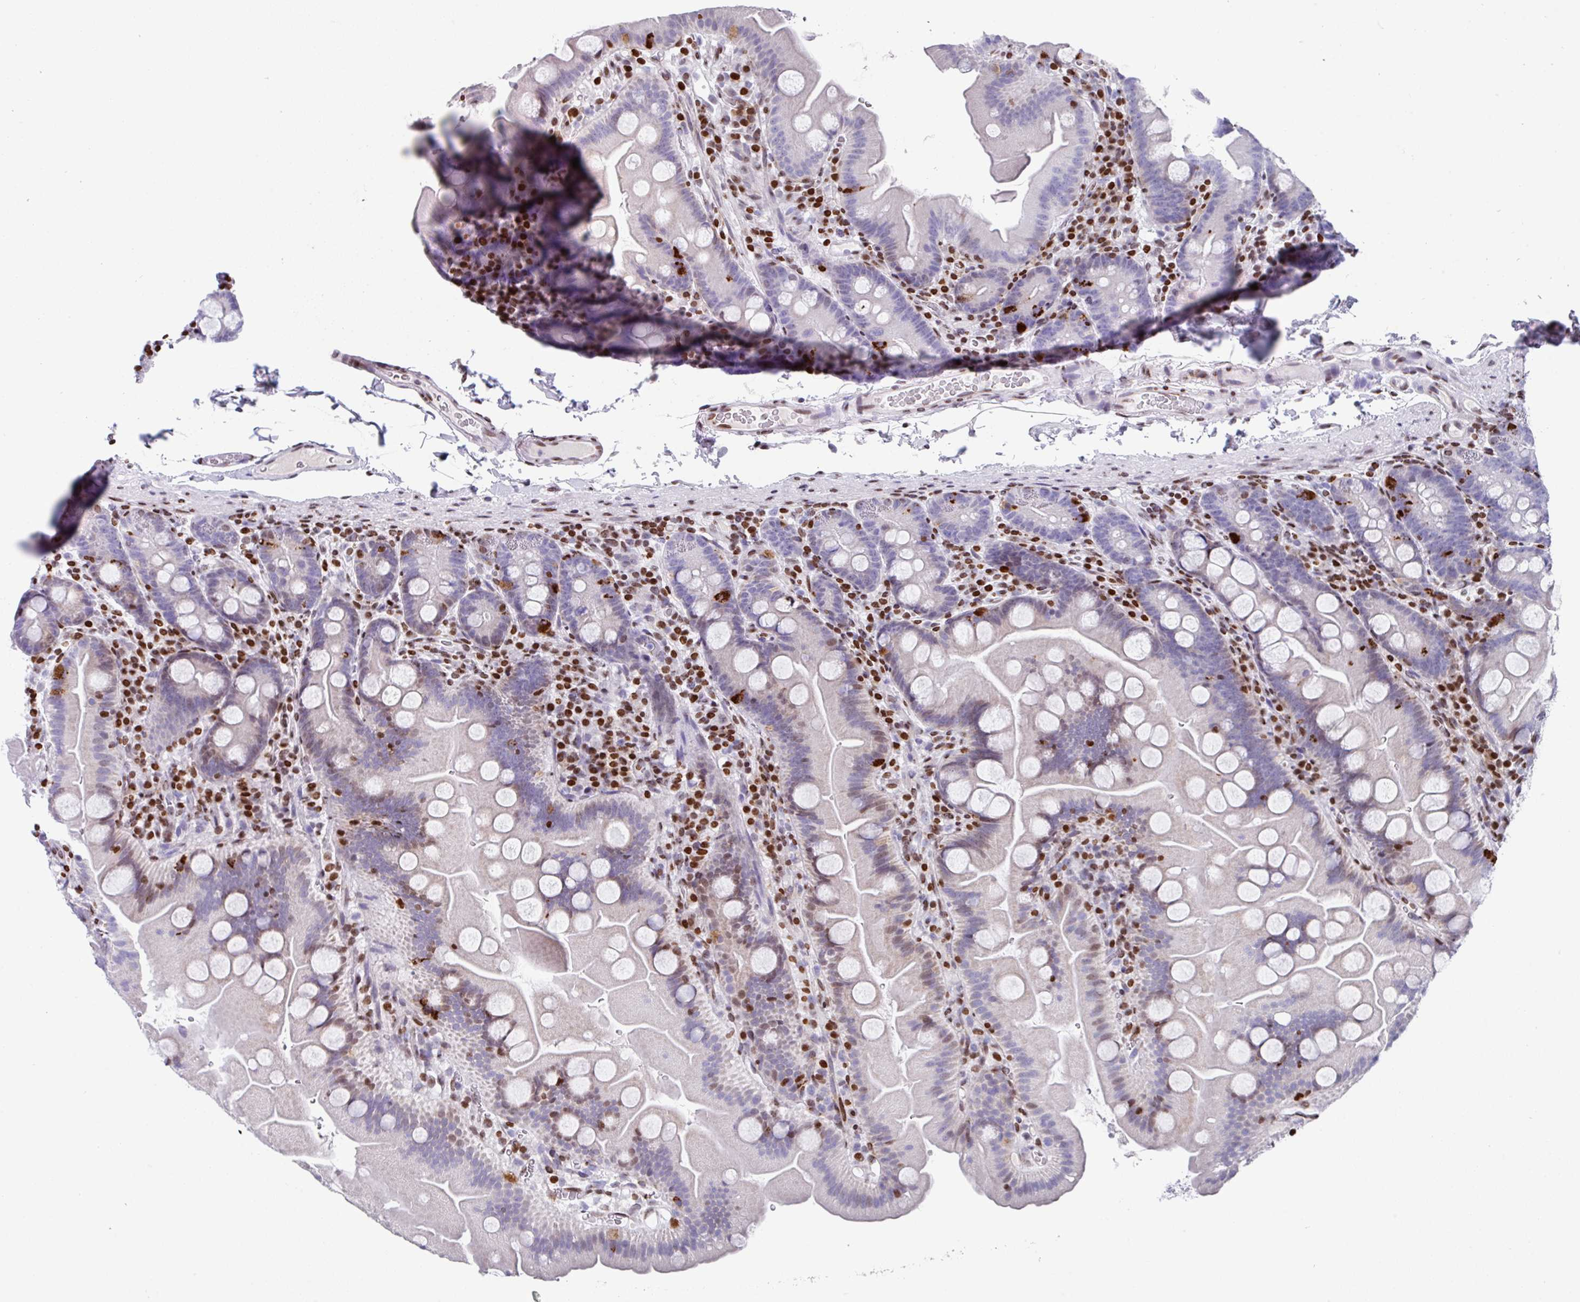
{"staining": {"intensity": "moderate", "quantity": "<25%", "location": "nuclear"}, "tissue": "small intestine", "cell_type": "Glandular cells", "image_type": "normal", "snomed": [{"axis": "morphology", "description": "Normal tissue, NOS"}, {"axis": "topography", "description": "Small intestine"}], "caption": "High-power microscopy captured an immunohistochemistry (IHC) photomicrograph of unremarkable small intestine, revealing moderate nuclear positivity in approximately <25% of glandular cells. (Stains: DAB in brown, nuclei in blue, Microscopy: brightfield microscopy at high magnification).", "gene": "TCF3", "patient": {"sex": "female", "age": 68}}